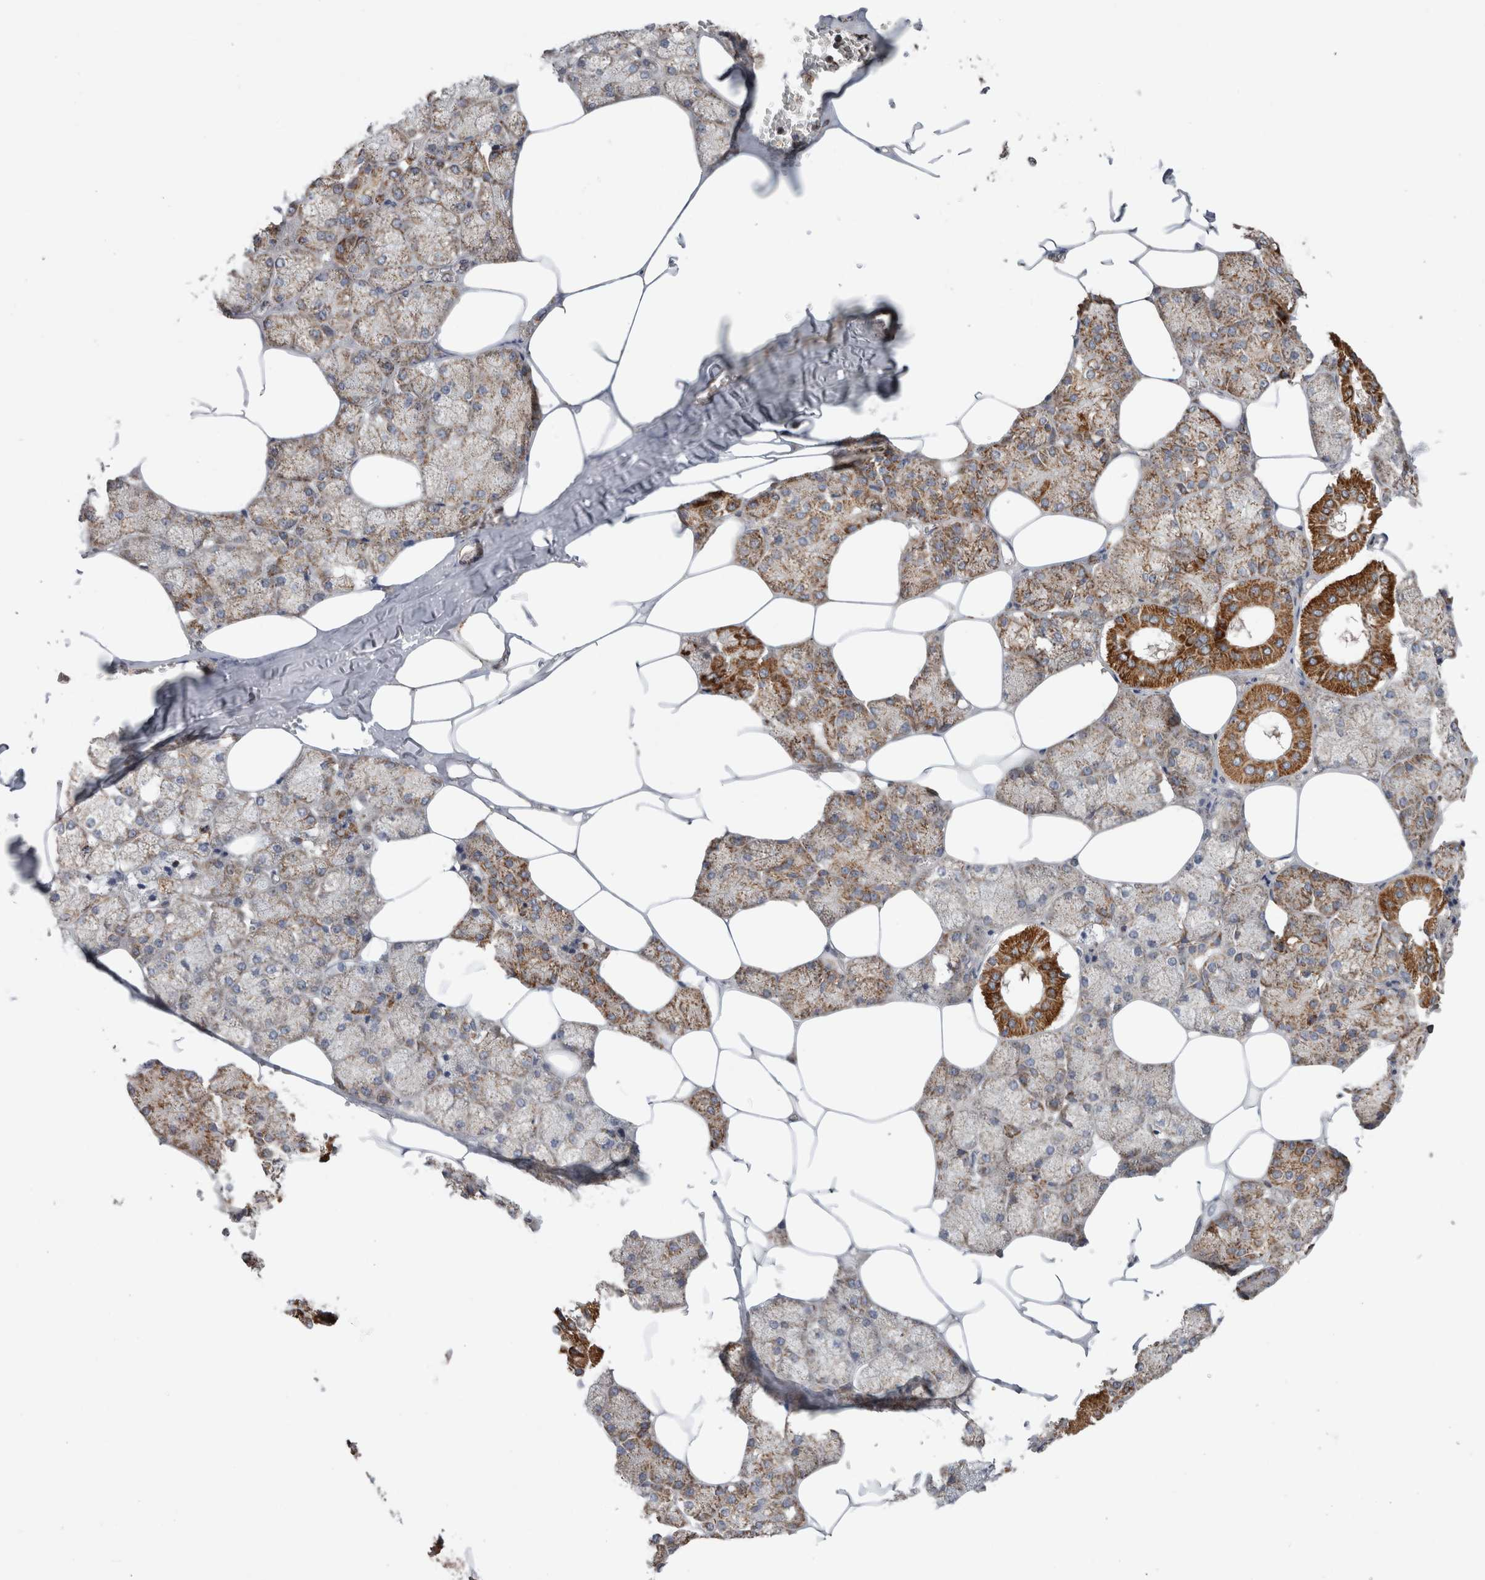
{"staining": {"intensity": "moderate", "quantity": ">75%", "location": "cytoplasmic/membranous"}, "tissue": "salivary gland", "cell_type": "Glandular cells", "image_type": "normal", "snomed": [{"axis": "morphology", "description": "Normal tissue, NOS"}, {"axis": "topography", "description": "Salivary gland"}], "caption": "The immunohistochemical stain labels moderate cytoplasmic/membranous staining in glandular cells of normal salivary gland.", "gene": "KIF21B", "patient": {"sex": "male", "age": 62}}